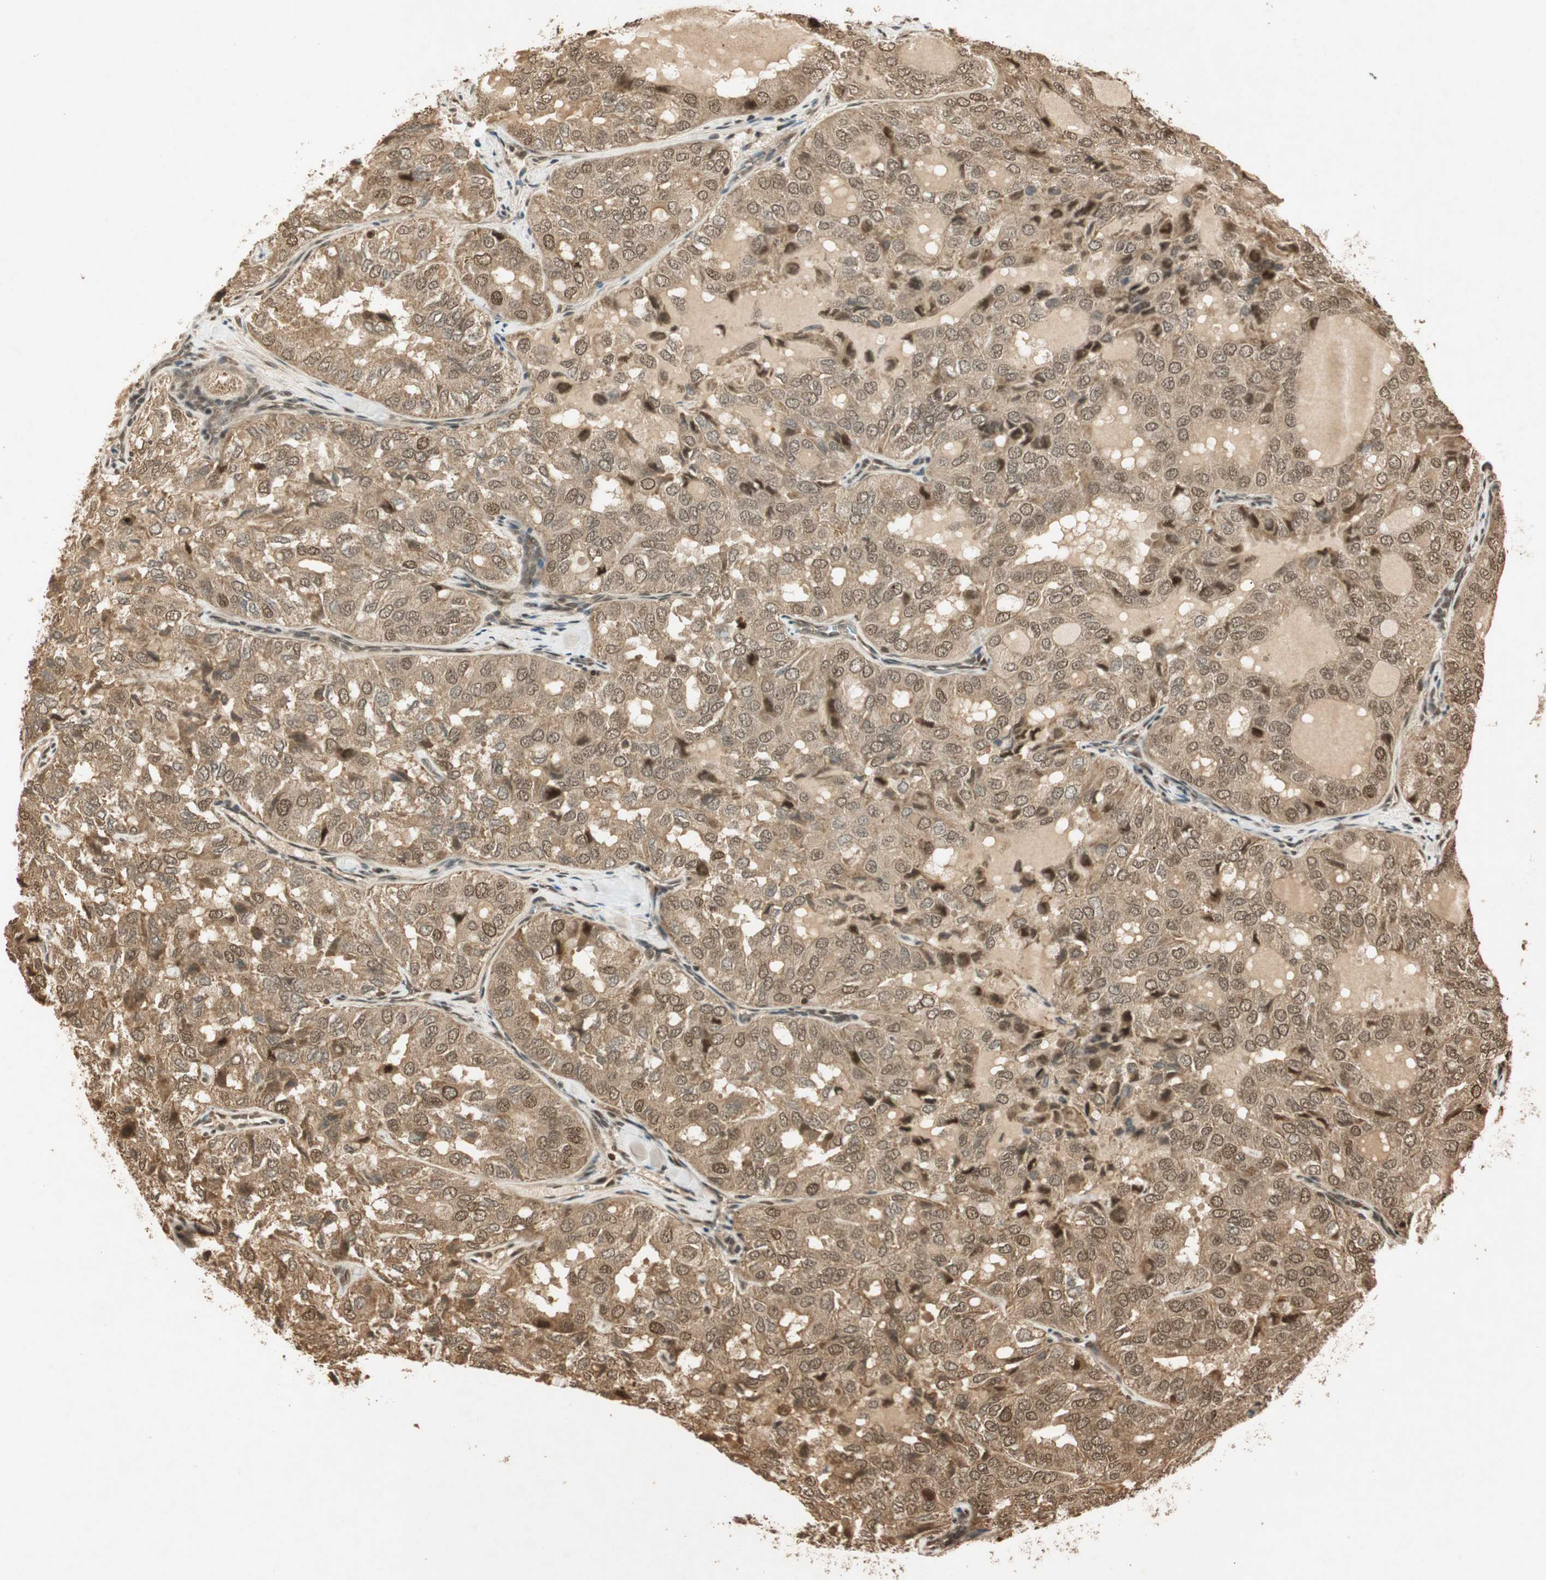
{"staining": {"intensity": "moderate", "quantity": ">75%", "location": "cytoplasmic/membranous"}, "tissue": "thyroid cancer", "cell_type": "Tumor cells", "image_type": "cancer", "snomed": [{"axis": "morphology", "description": "Follicular adenoma carcinoma, NOS"}, {"axis": "topography", "description": "Thyroid gland"}], "caption": "This photomicrograph displays immunohistochemistry staining of follicular adenoma carcinoma (thyroid), with medium moderate cytoplasmic/membranous staining in about >75% of tumor cells.", "gene": "RPA3", "patient": {"sex": "male", "age": 75}}